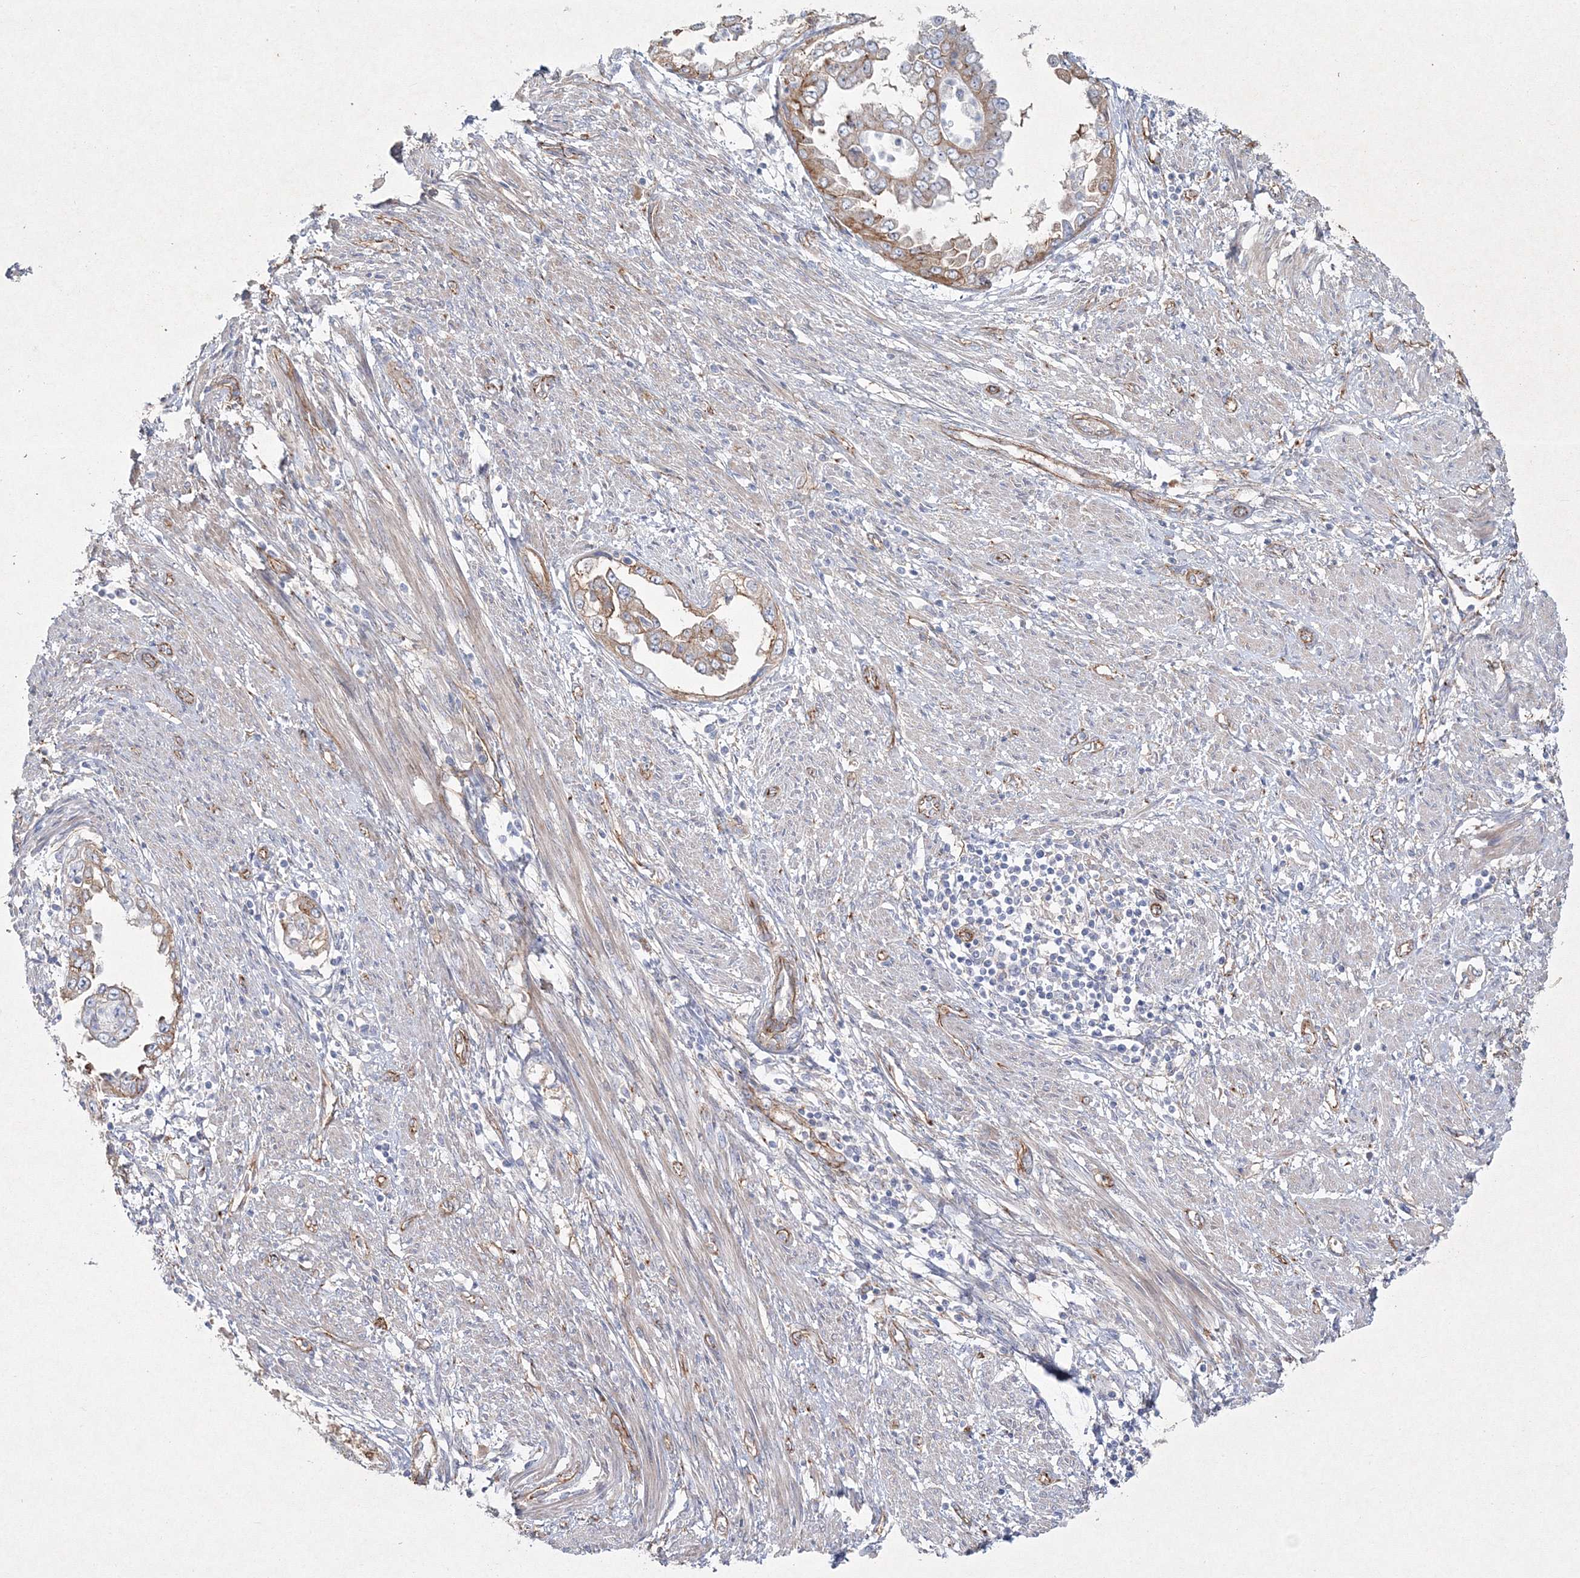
{"staining": {"intensity": "moderate", "quantity": ">75%", "location": "cytoplasmic/membranous"}, "tissue": "endometrial cancer", "cell_type": "Tumor cells", "image_type": "cancer", "snomed": [{"axis": "morphology", "description": "Adenocarcinoma, NOS"}, {"axis": "topography", "description": "Endometrium"}], "caption": "This micrograph exhibits endometrial cancer (adenocarcinoma) stained with IHC to label a protein in brown. The cytoplasmic/membranous of tumor cells show moderate positivity for the protein. Nuclei are counter-stained blue.", "gene": "NAA40", "patient": {"sex": "female", "age": 85}}